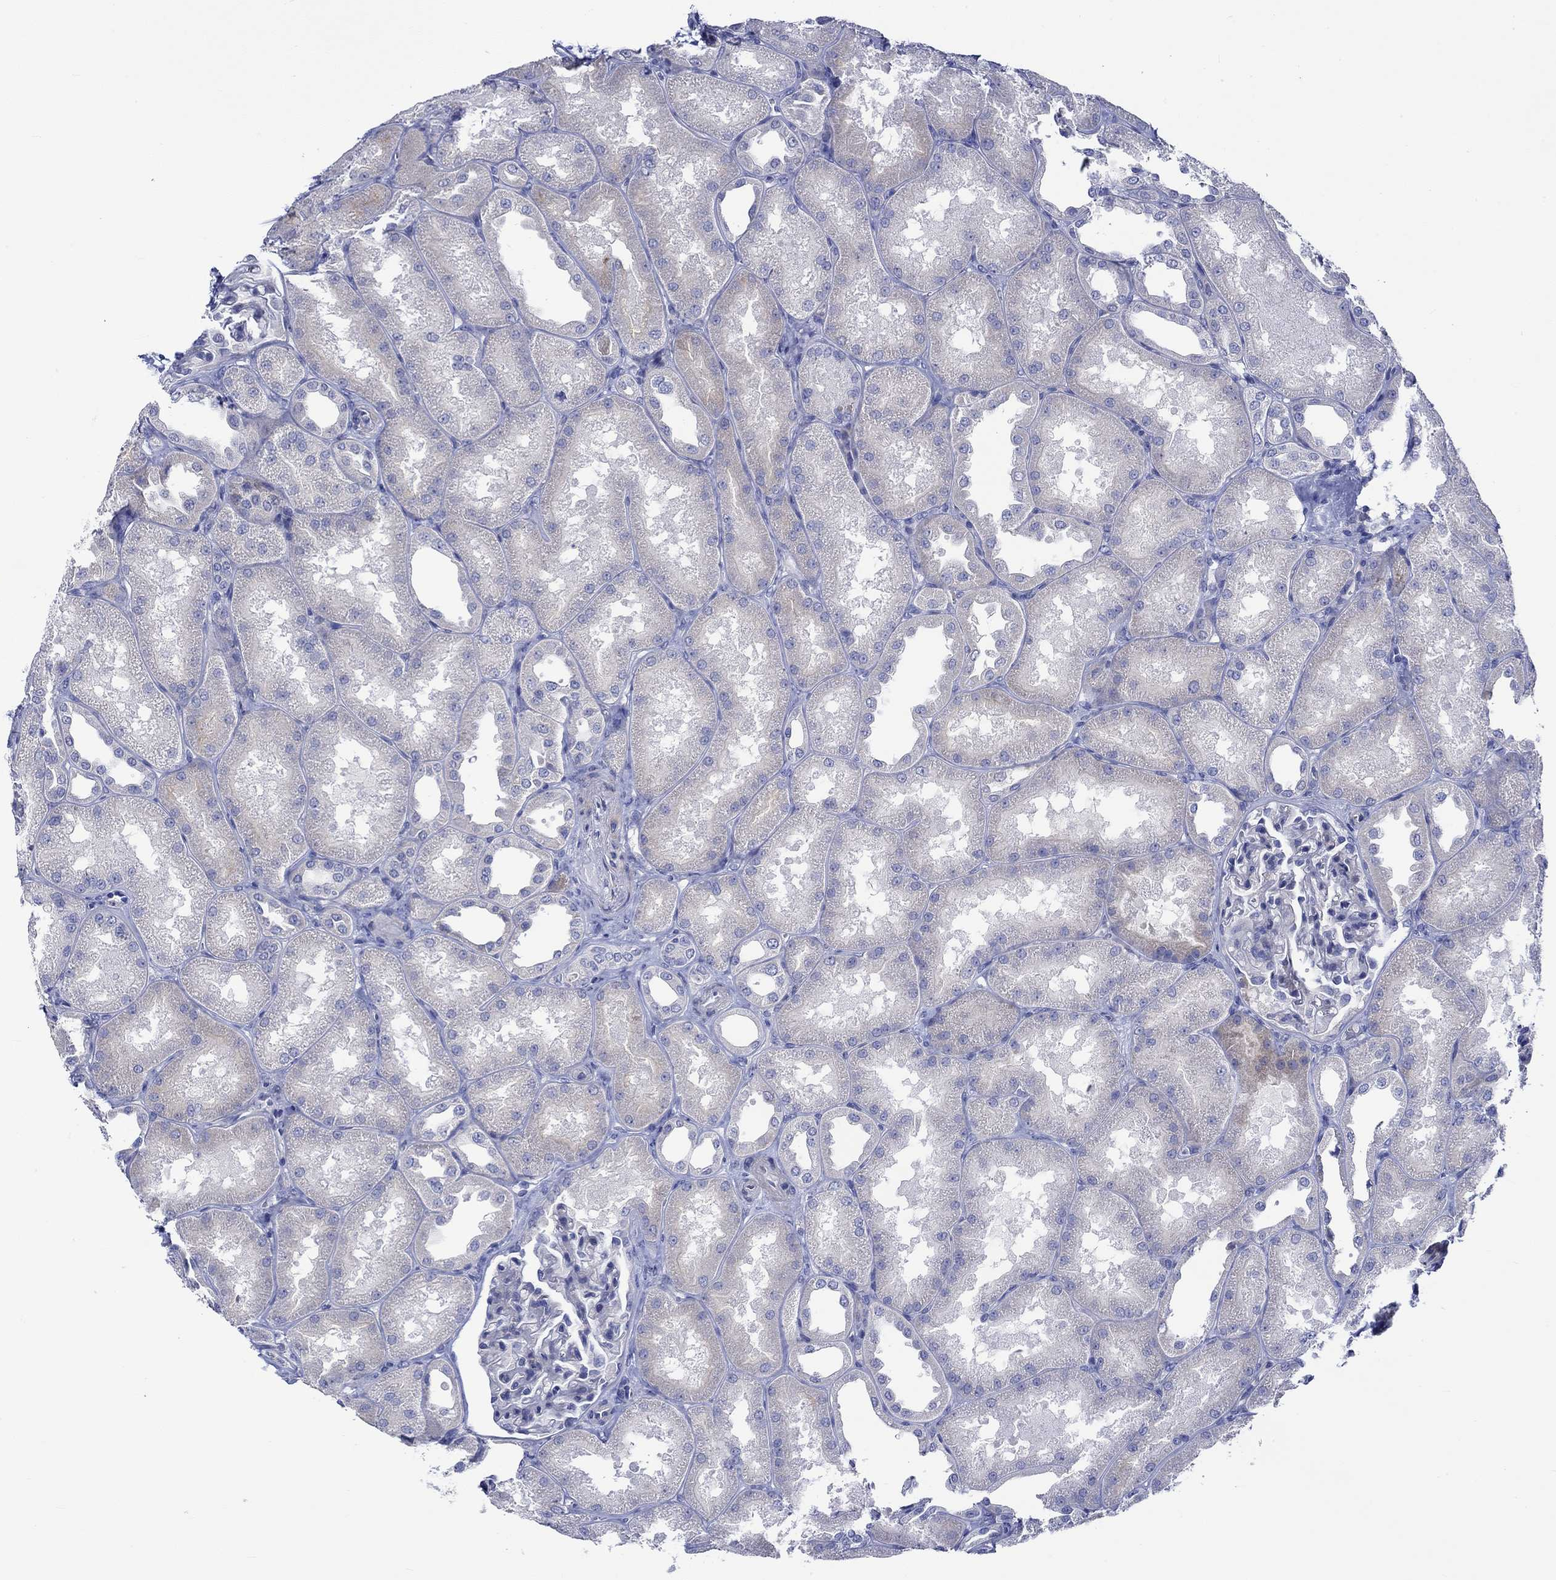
{"staining": {"intensity": "negative", "quantity": "none", "location": "none"}, "tissue": "kidney", "cell_type": "Cells in glomeruli", "image_type": "normal", "snomed": [{"axis": "morphology", "description": "Normal tissue, NOS"}, {"axis": "topography", "description": "Kidney"}], "caption": "Cells in glomeruli show no significant positivity in normal kidney. (Brightfield microscopy of DAB (3,3'-diaminobenzidine) IHC at high magnification).", "gene": "NRIP3", "patient": {"sex": "male", "age": 61}}